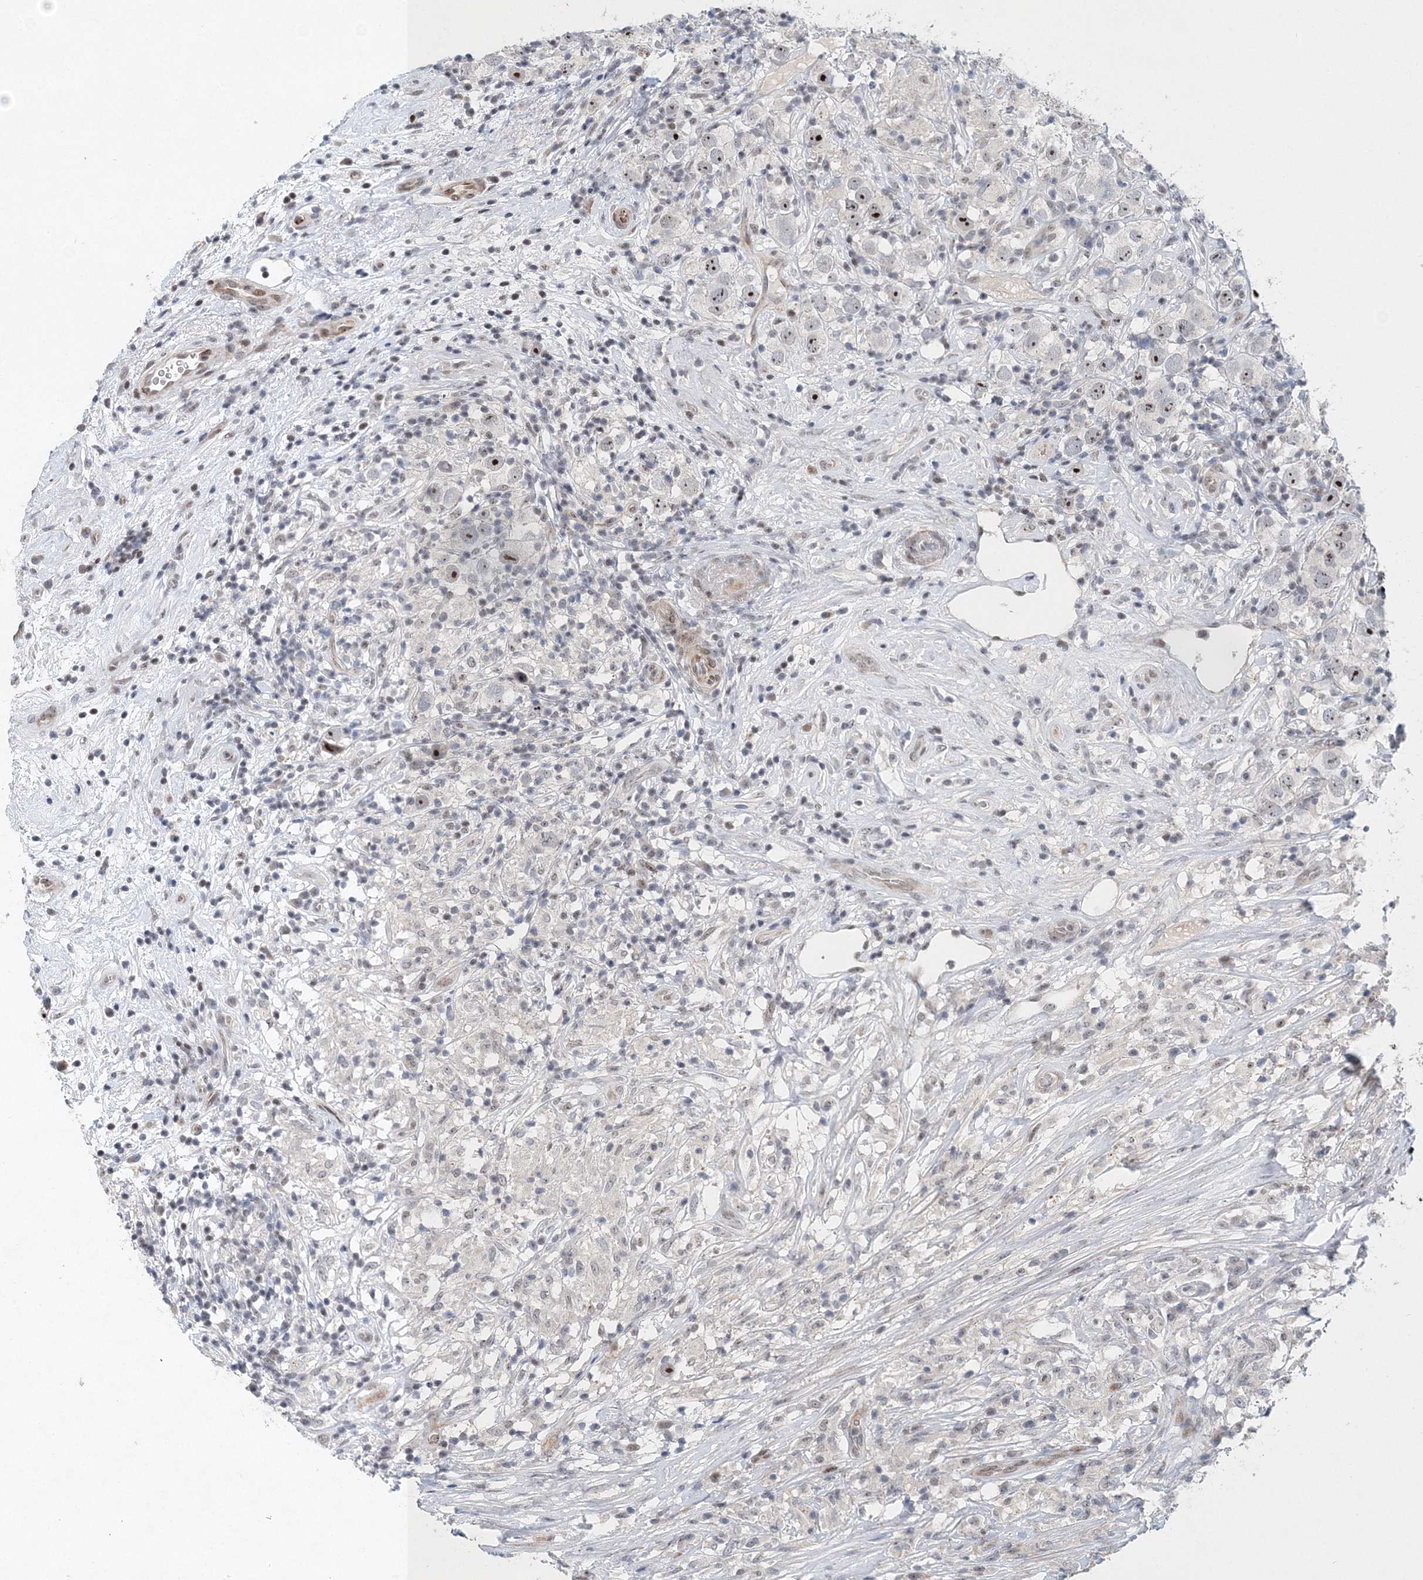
{"staining": {"intensity": "strong", "quantity": "25%-75%", "location": "nuclear"}, "tissue": "testis cancer", "cell_type": "Tumor cells", "image_type": "cancer", "snomed": [{"axis": "morphology", "description": "Seminoma, NOS"}, {"axis": "topography", "description": "Testis"}], "caption": "A high-resolution histopathology image shows immunohistochemistry staining of testis cancer (seminoma), which demonstrates strong nuclear positivity in about 25%-75% of tumor cells.", "gene": "UIMC1", "patient": {"sex": "male", "age": 49}}